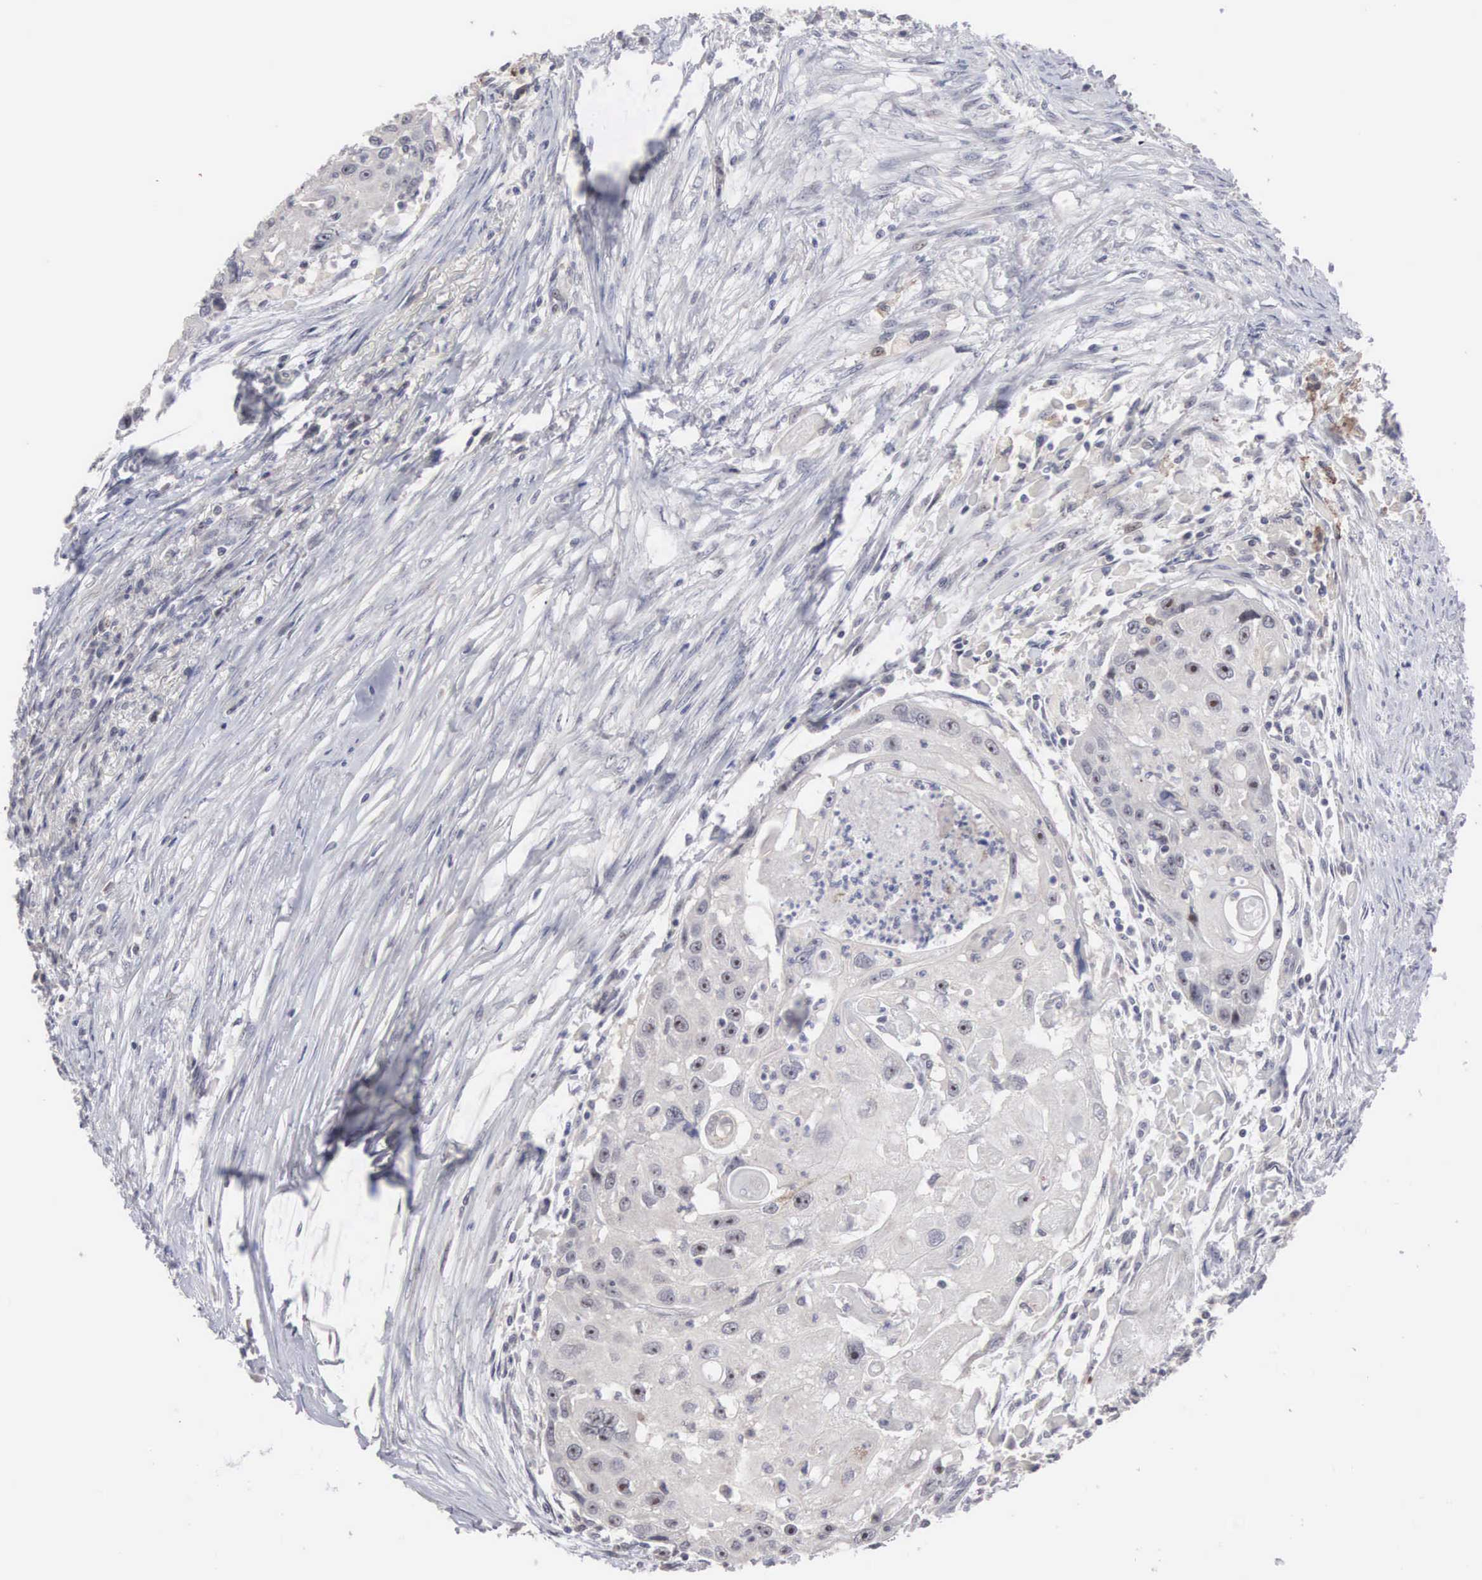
{"staining": {"intensity": "negative", "quantity": "none", "location": "none"}, "tissue": "head and neck cancer", "cell_type": "Tumor cells", "image_type": "cancer", "snomed": [{"axis": "morphology", "description": "Squamous cell carcinoma, NOS"}, {"axis": "topography", "description": "Head-Neck"}], "caption": "This is an IHC image of human head and neck cancer. There is no expression in tumor cells.", "gene": "ACOT4", "patient": {"sex": "male", "age": 64}}